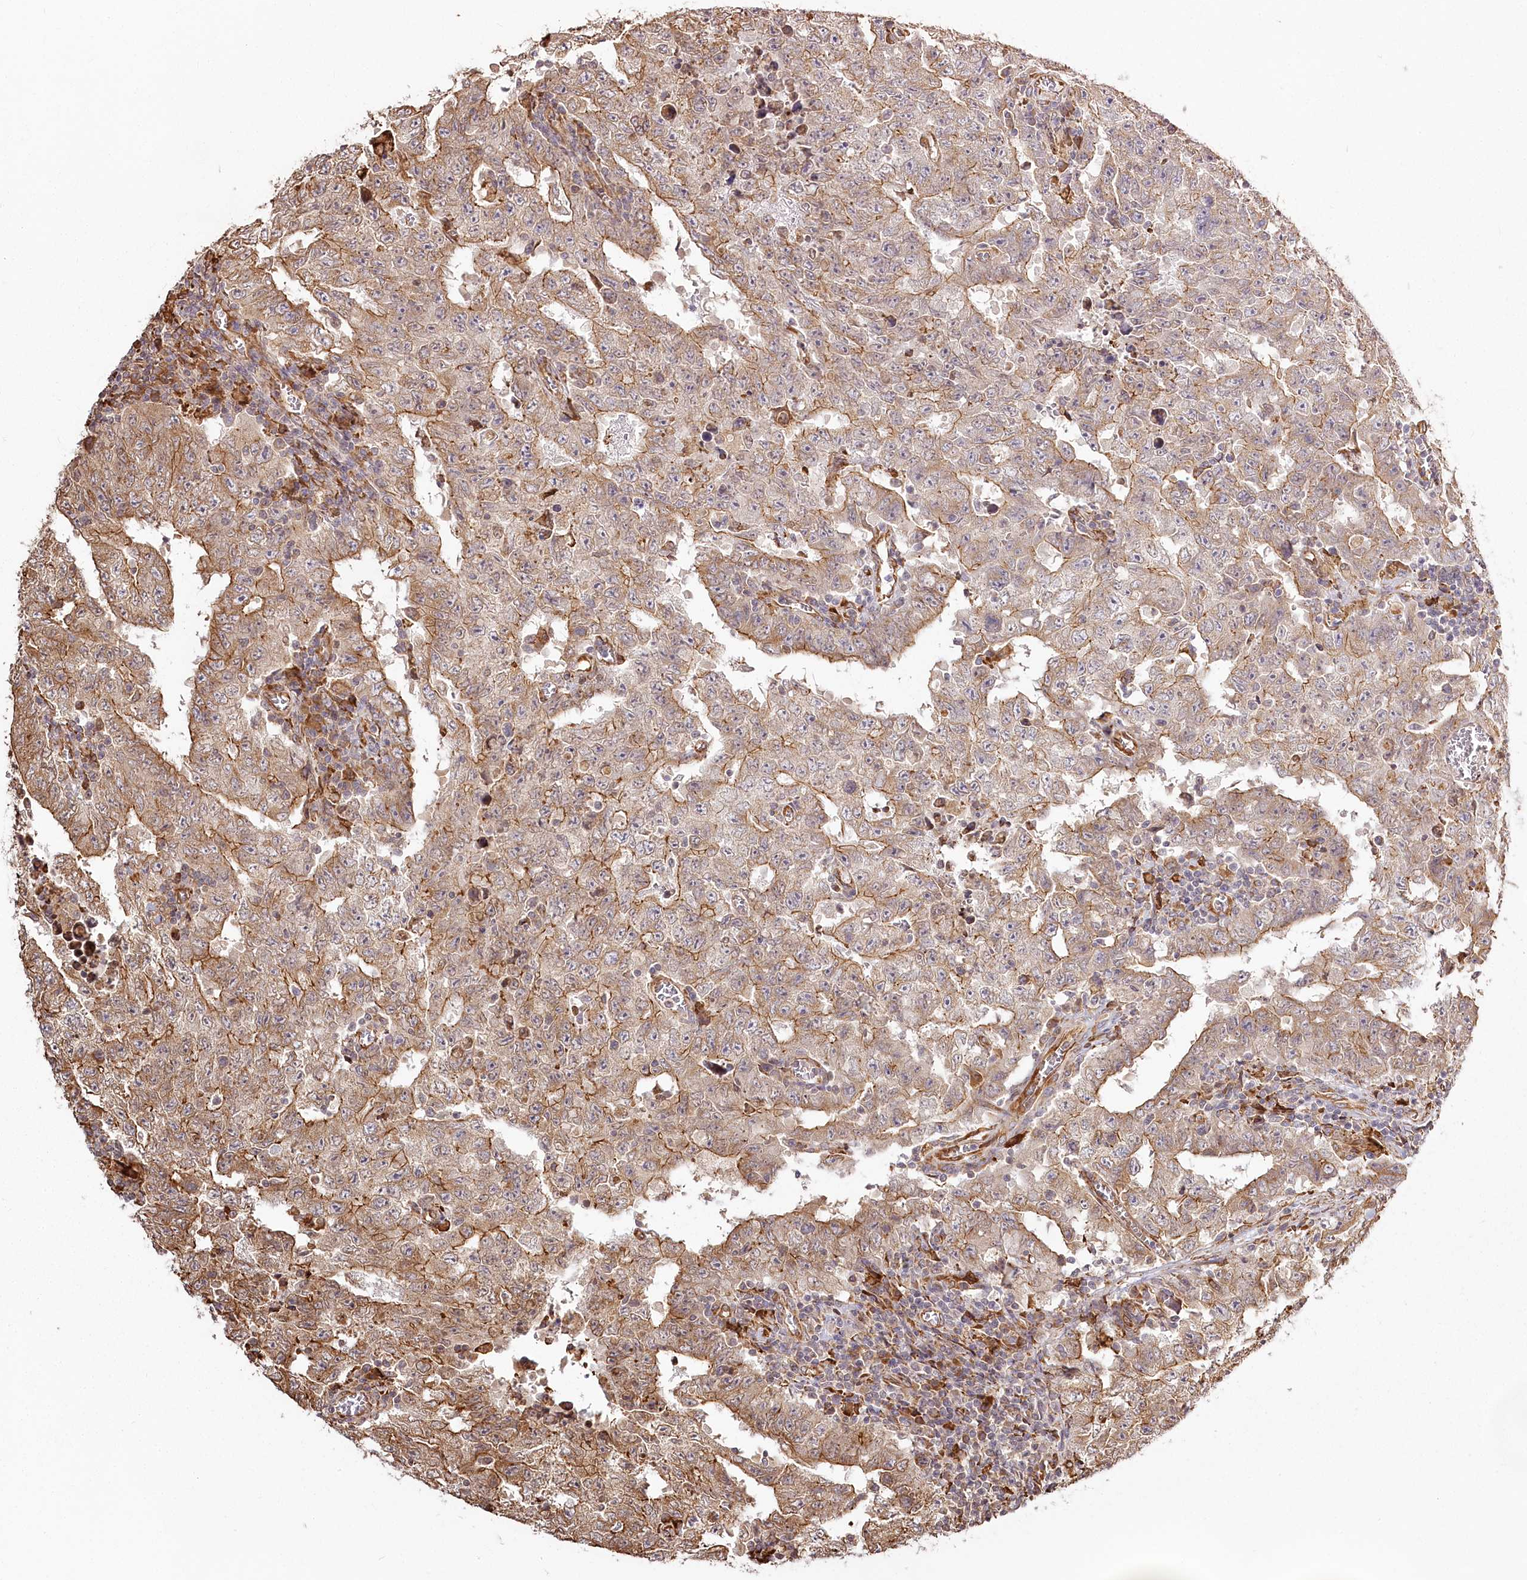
{"staining": {"intensity": "moderate", "quantity": ">75%", "location": "cytoplasmic/membranous"}, "tissue": "testis cancer", "cell_type": "Tumor cells", "image_type": "cancer", "snomed": [{"axis": "morphology", "description": "Carcinoma, Embryonal, NOS"}, {"axis": "topography", "description": "Testis"}], "caption": "Immunohistochemical staining of human testis embryonal carcinoma shows medium levels of moderate cytoplasmic/membranous protein staining in about >75% of tumor cells. Nuclei are stained in blue.", "gene": "FAM13A", "patient": {"sex": "male", "age": 26}}